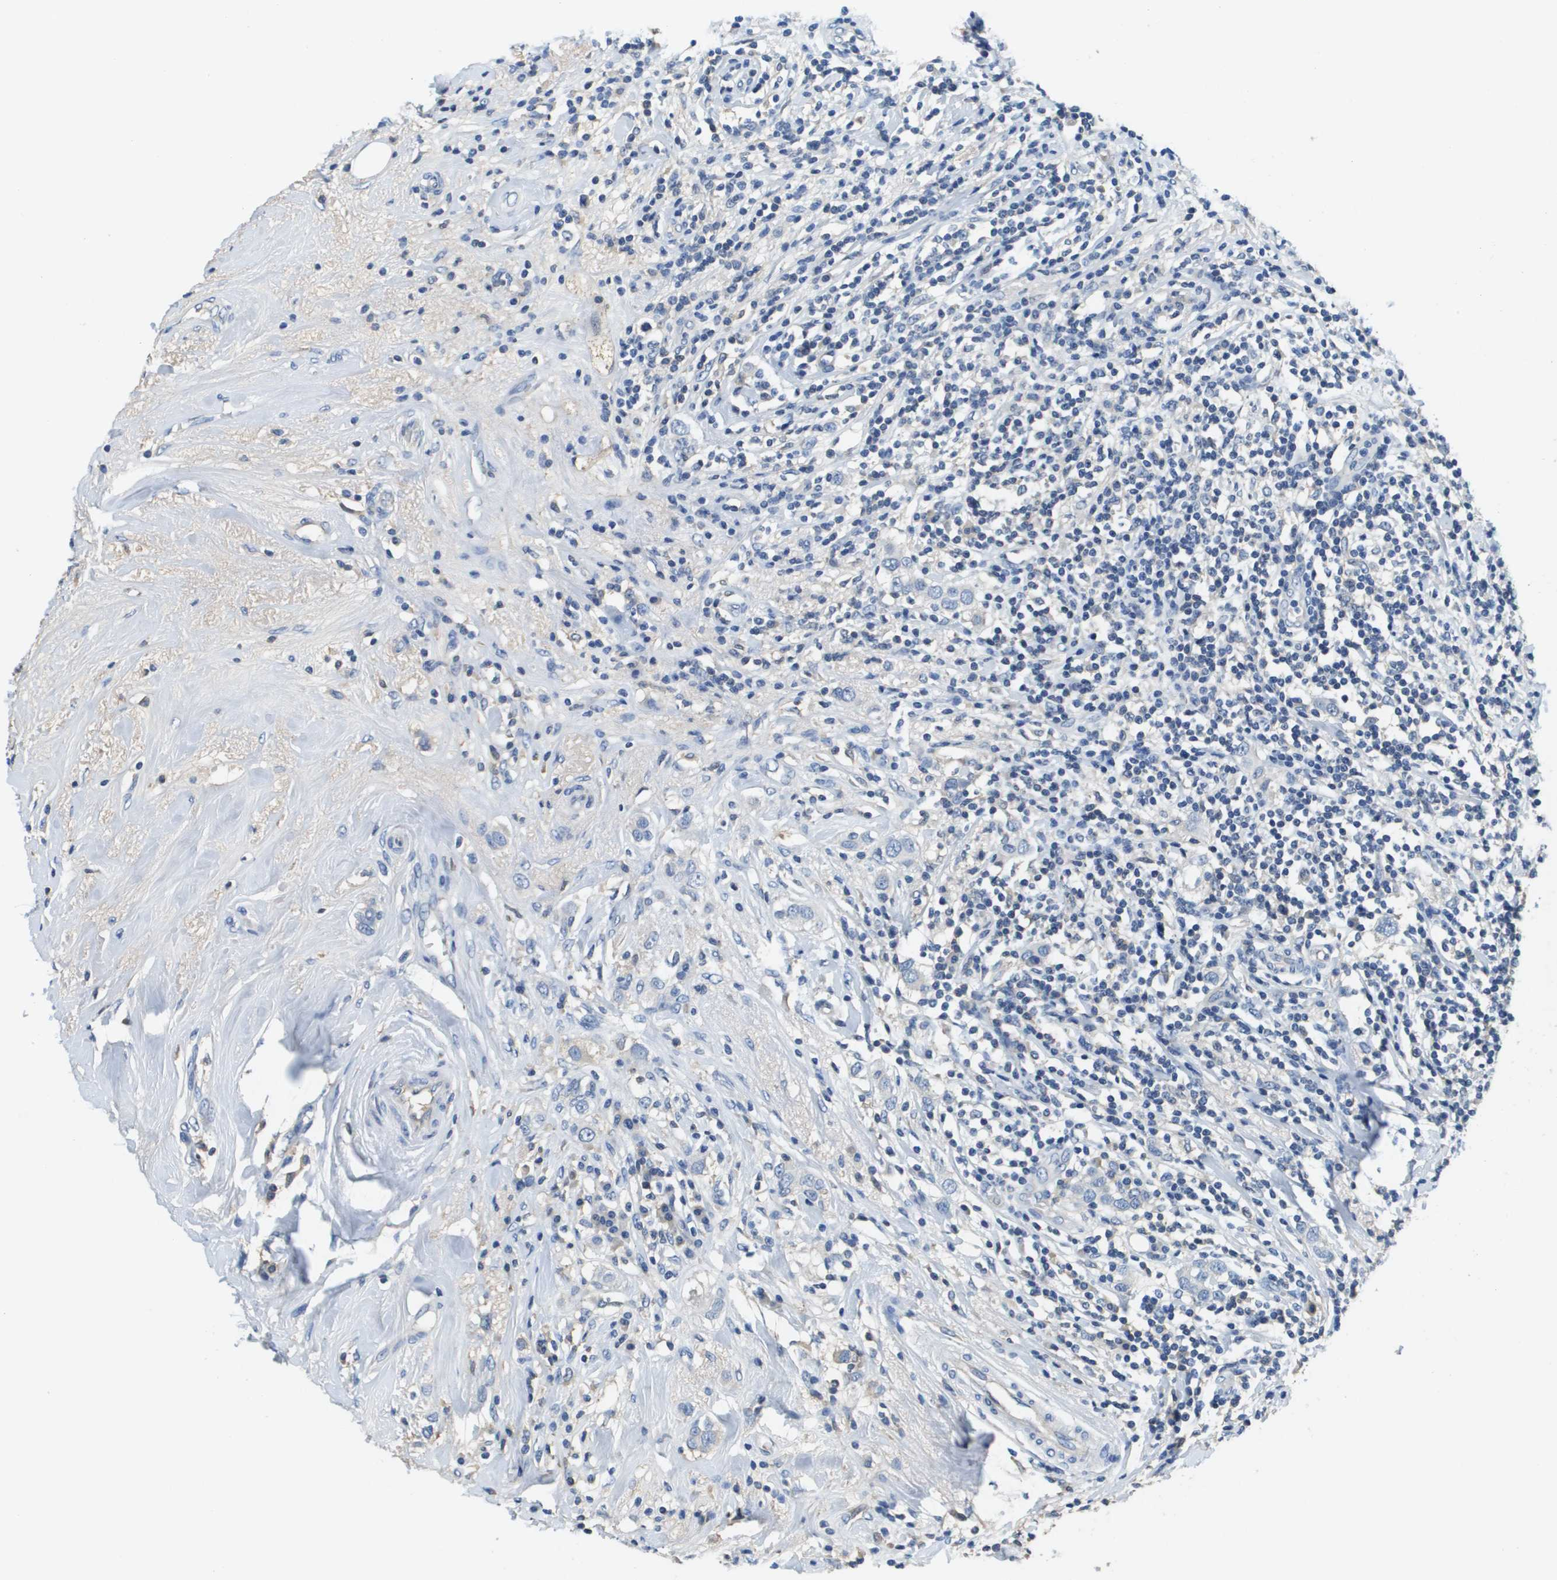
{"staining": {"intensity": "negative", "quantity": "none", "location": "none"}, "tissue": "breast cancer", "cell_type": "Tumor cells", "image_type": "cancer", "snomed": [{"axis": "morphology", "description": "Duct carcinoma"}, {"axis": "topography", "description": "Breast"}], "caption": "This is a micrograph of immunohistochemistry staining of breast cancer, which shows no staining in tumor cells.", "gene": "SLC16A3", "patient": {"sex": "female", "age": 50}}